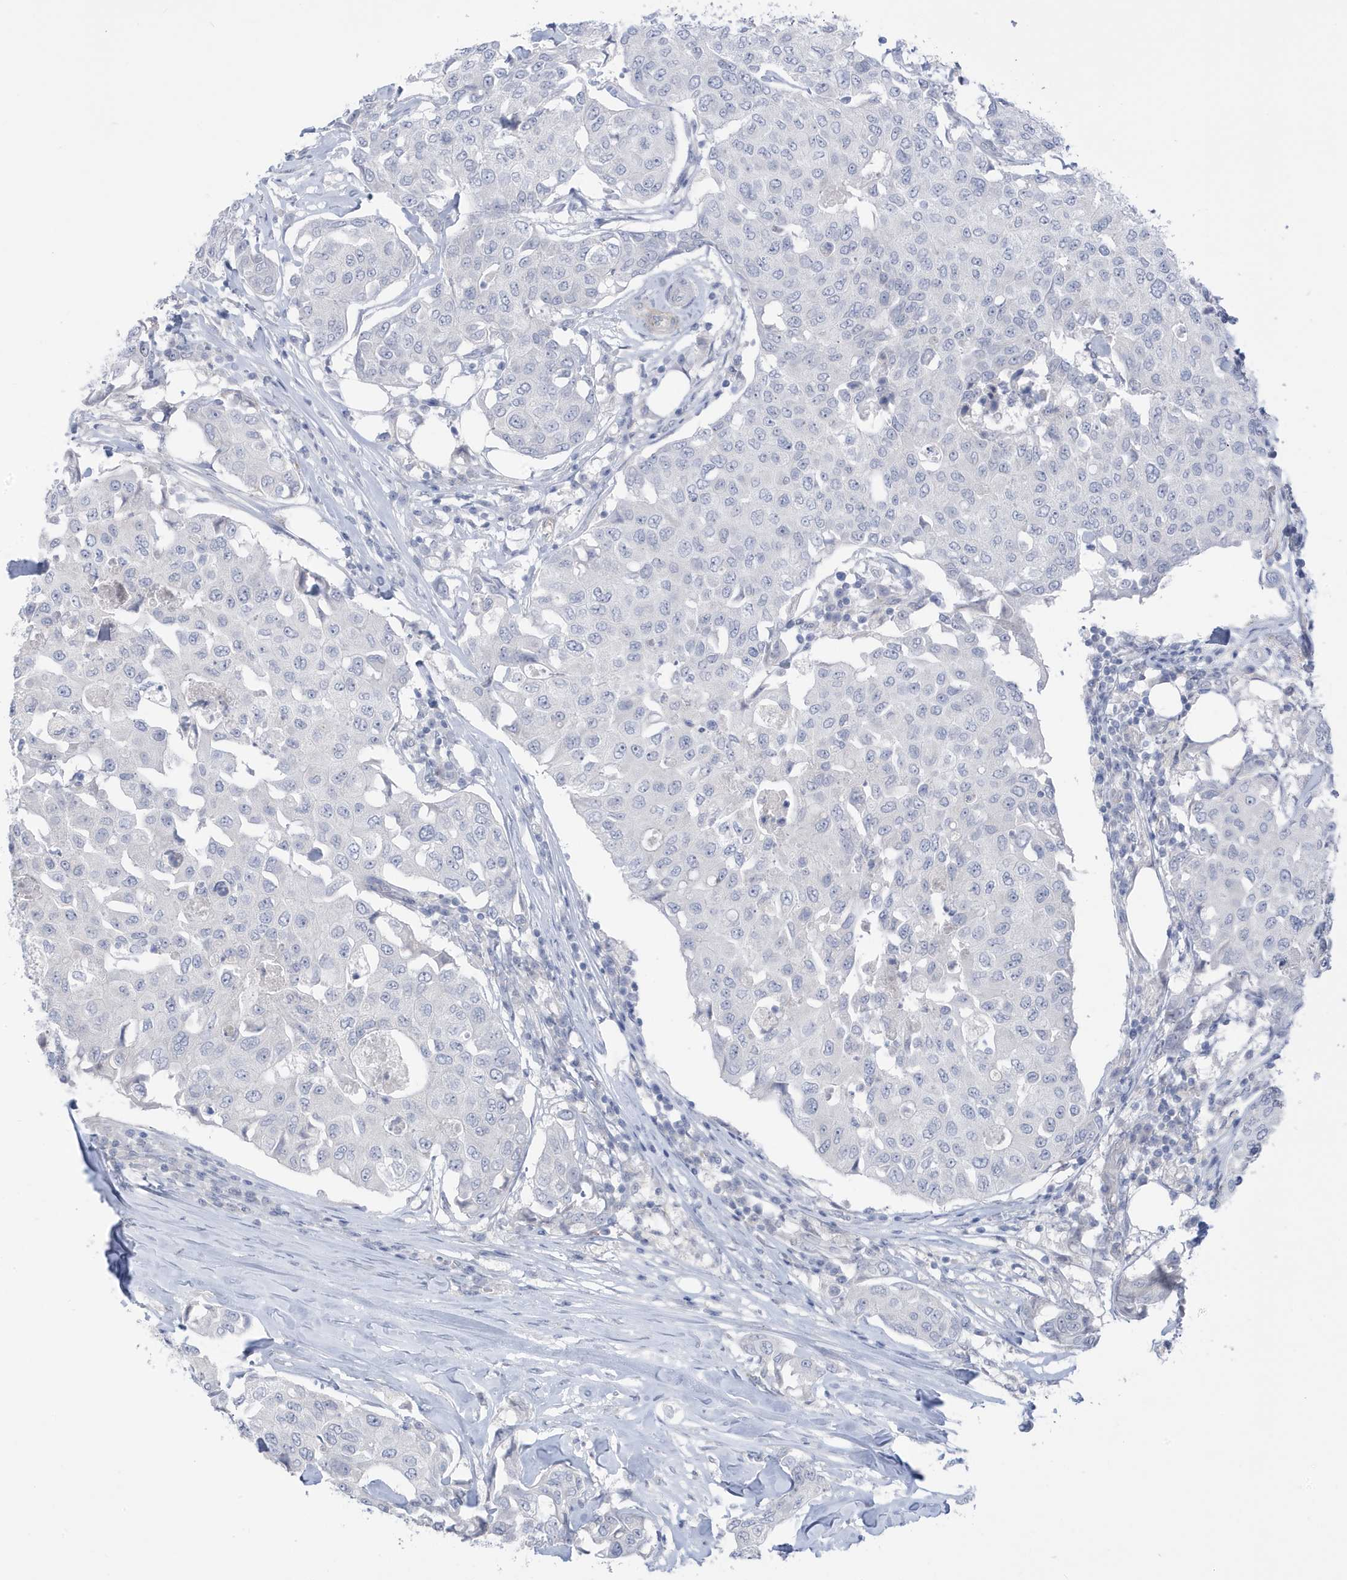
{"staining": {"intensity": "negative", "quantity": "none", "location": "none"}, "tissue": "breast cancer", "cell_type": "Tumor cells", "image_type": "cancer", "snomed": [{"axis": "morphology", "description": "Duct carcinoma"}, {"axis": "topography", "description": "Breast"}], "caption": "The image shows no significant staining in tumor cells of breast cancer (infiltrating ductal carcinoma).", "gene": "PERM1", "patient": {"sex": "female", "age": 80}}